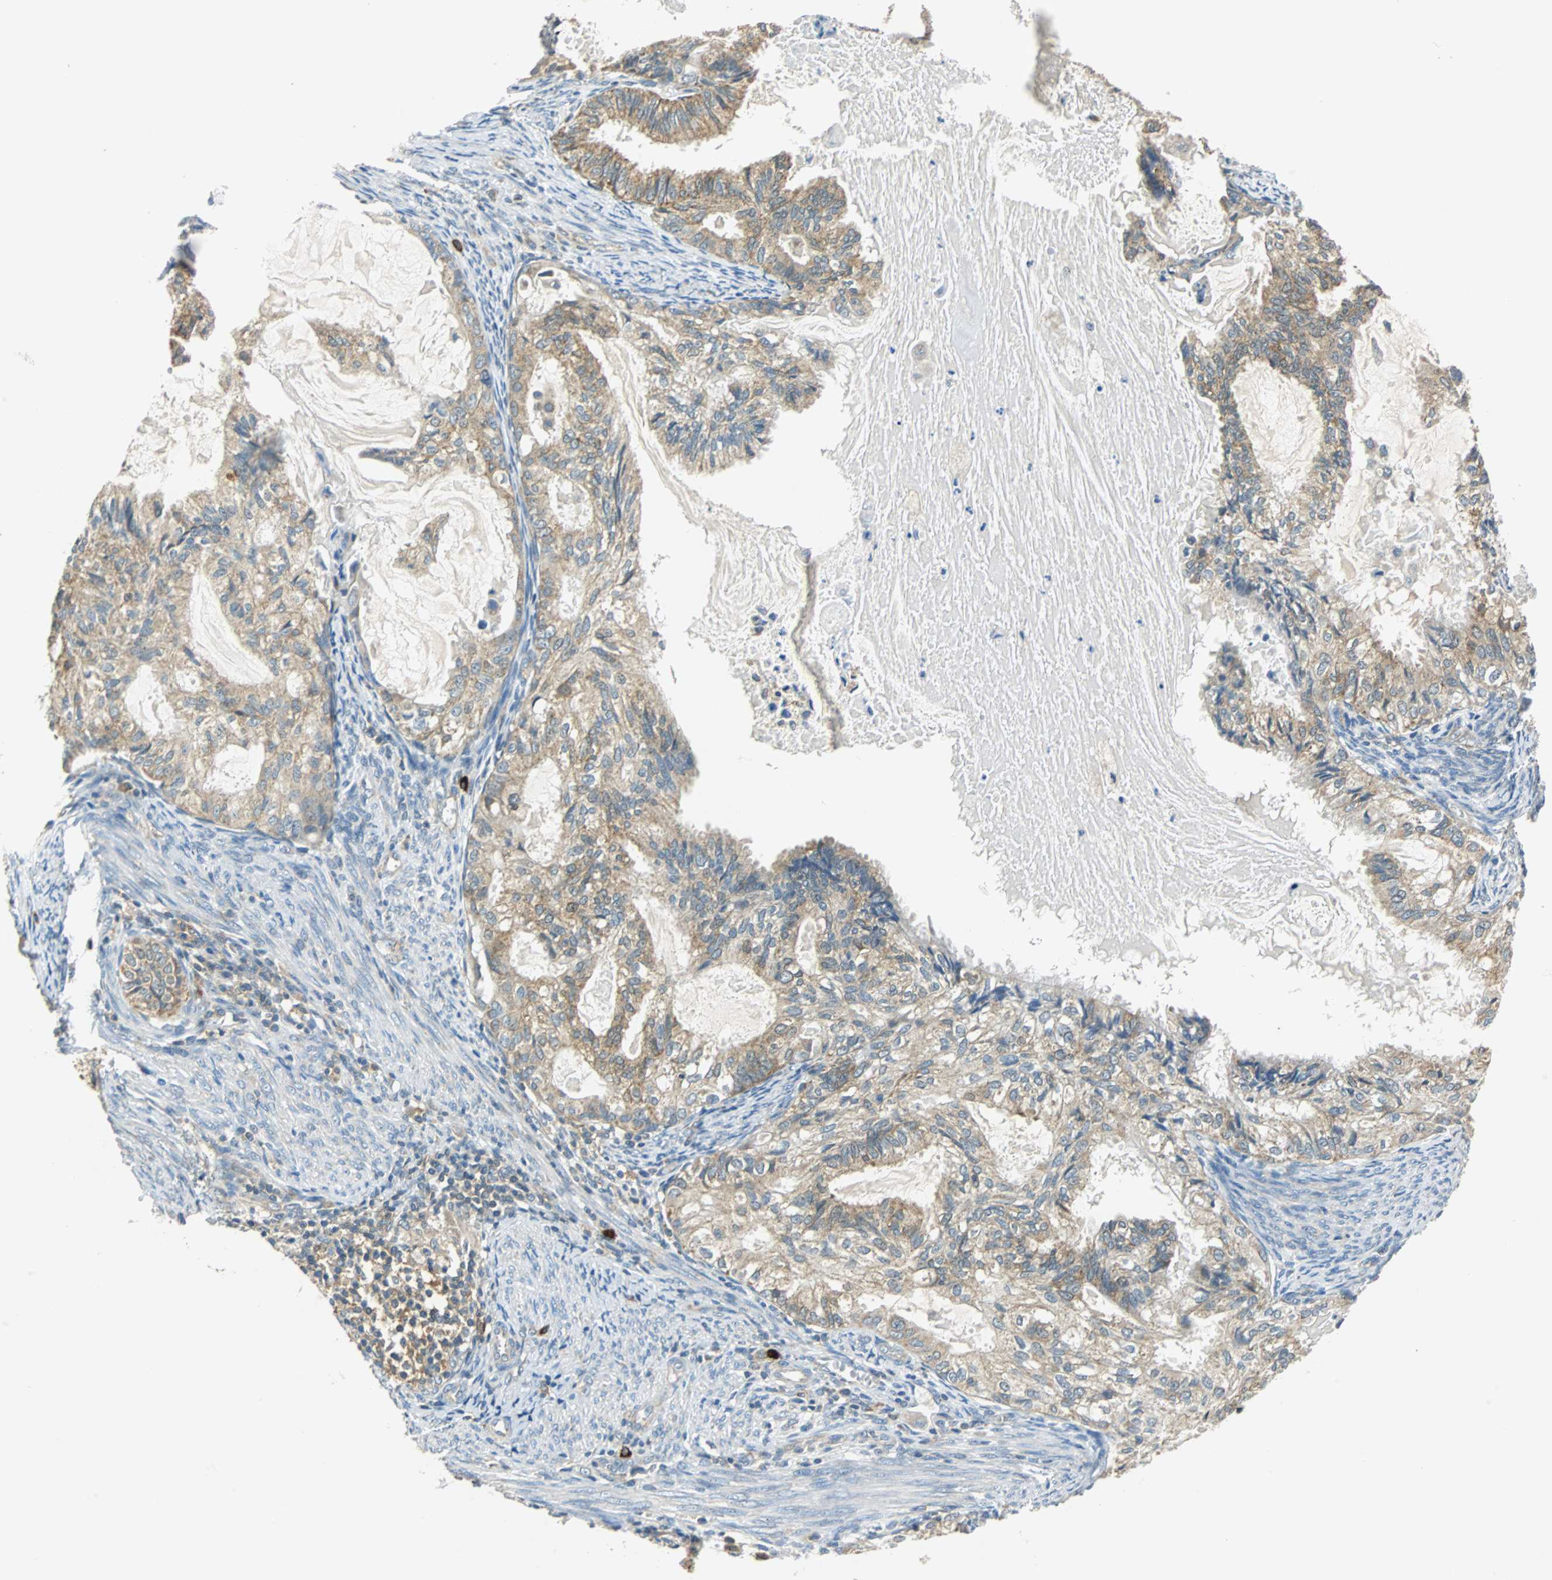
{"staining": {"intensity": "moderate", "quantity": ">75%", "location": "cytoplasmic/membranous"}, "tissue": "cervical cancer", "cell_type": "Tumor cells", "image_type": "cancer", "snomed": [{"axis": "morphology", "description": "Normal tissue, NOS"}, {"axis": "morphology", "description": "Adenocarcinoma, NOS"}, {"axis": "topography", "description": "Cervix"}, {"axis": "topography", "description": "Endometrium"}], "caption": "This micrograph exhibits IHC staining of cervical adenocarcinoma, with medium moderate cytoplasmic/membranous expression in approximately >75% of tumor cells.", "gene": "CPA3", "patient": {"sex": "female", "age": 86}}